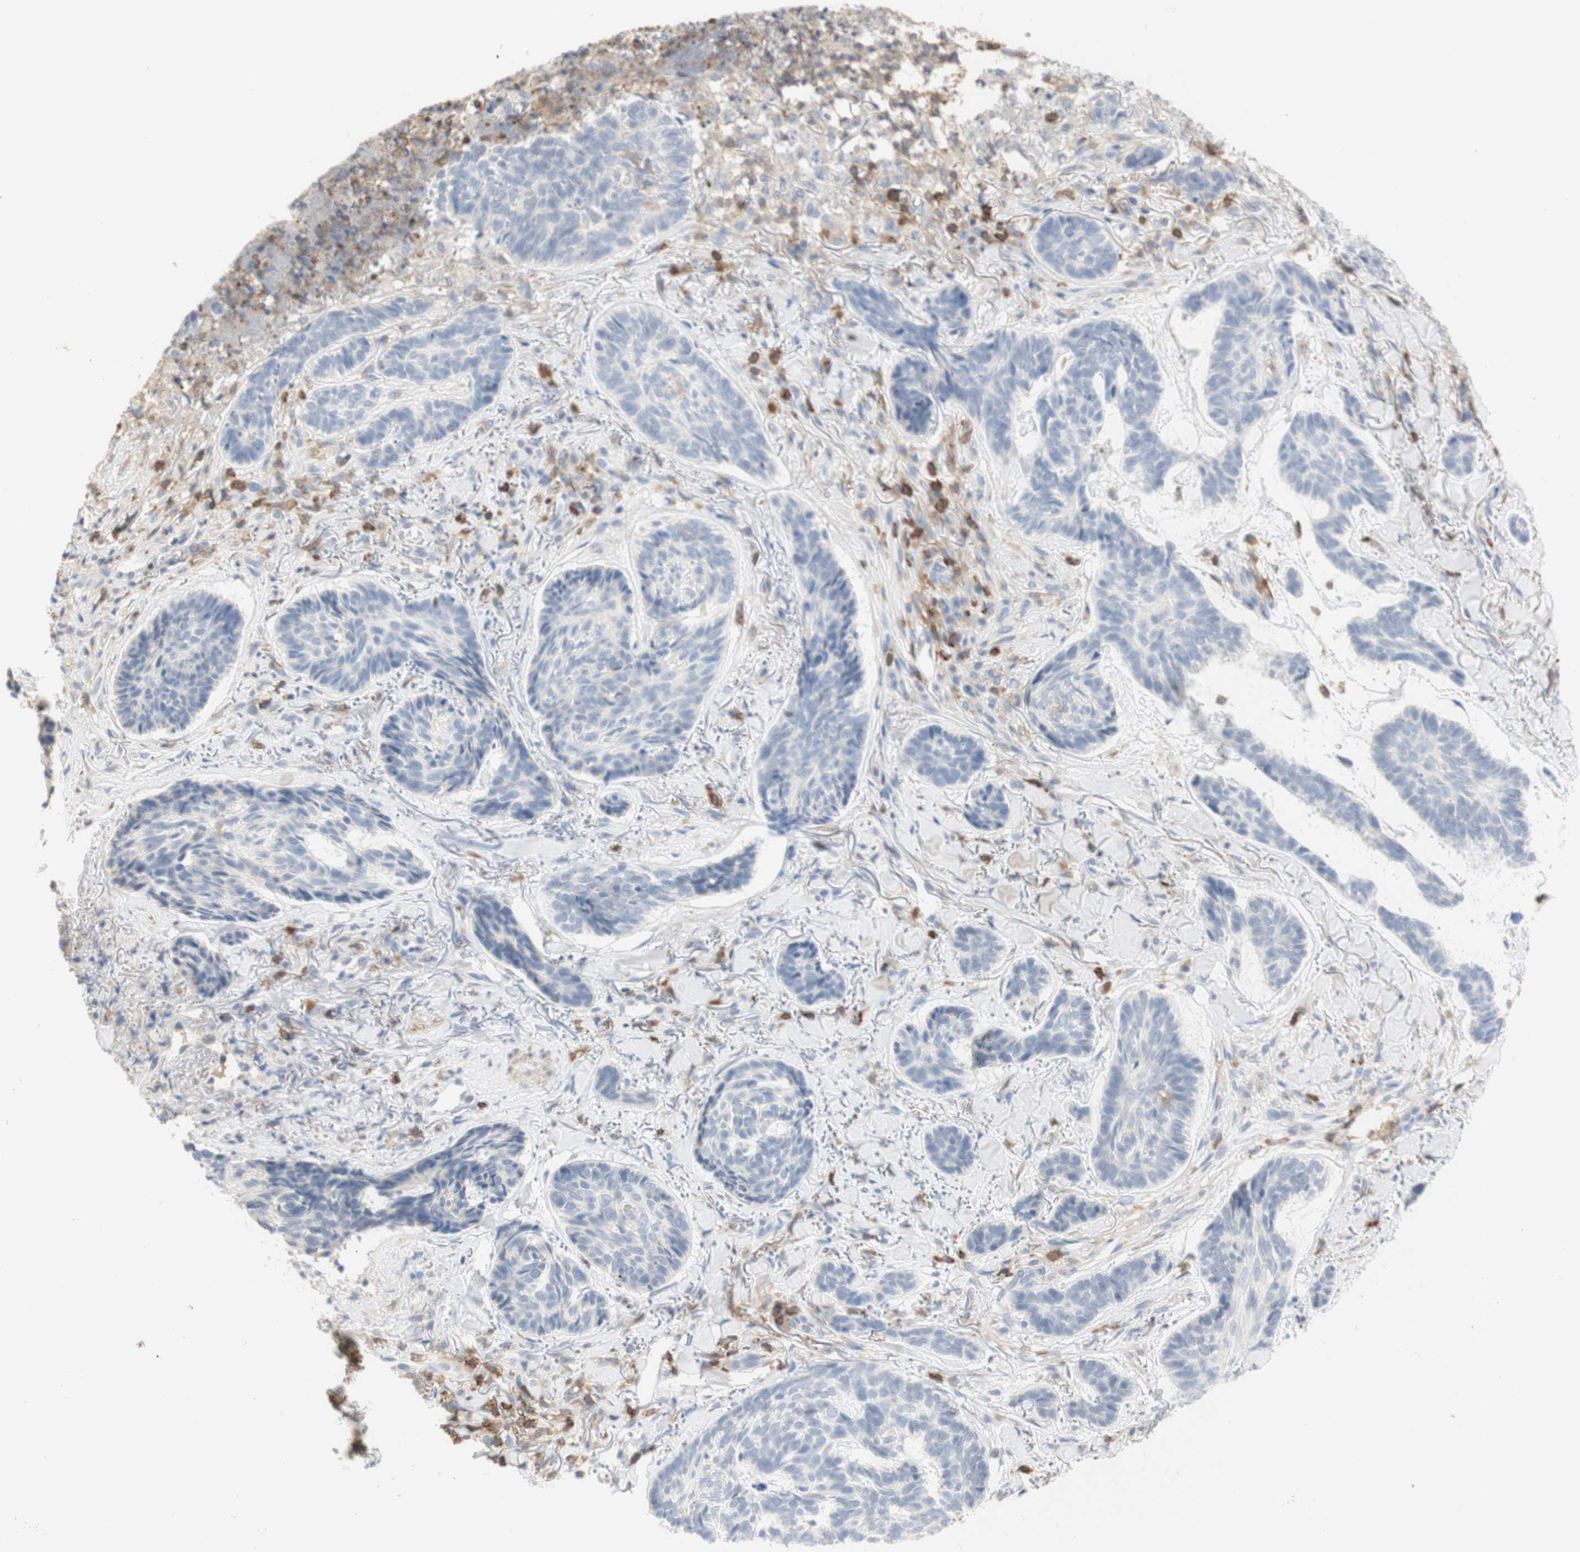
{"staining": {"intensity": "negative", "quantity": "none", "location": "none"}, "tissue": "skin cancer", "cell_type": "Tumor cells", "image_type": "cancer", "snomed": [{"axis": "morphology", "description": "Basal cell carcinoma"}, {"axis": "topography", "description": "Skin"}], "caption": "Tumor cells are negative for protein expression in human basal cell carcinoma (skin).", "gene": "SPINK6", "patient": {"sex": "male", "age": 43}}